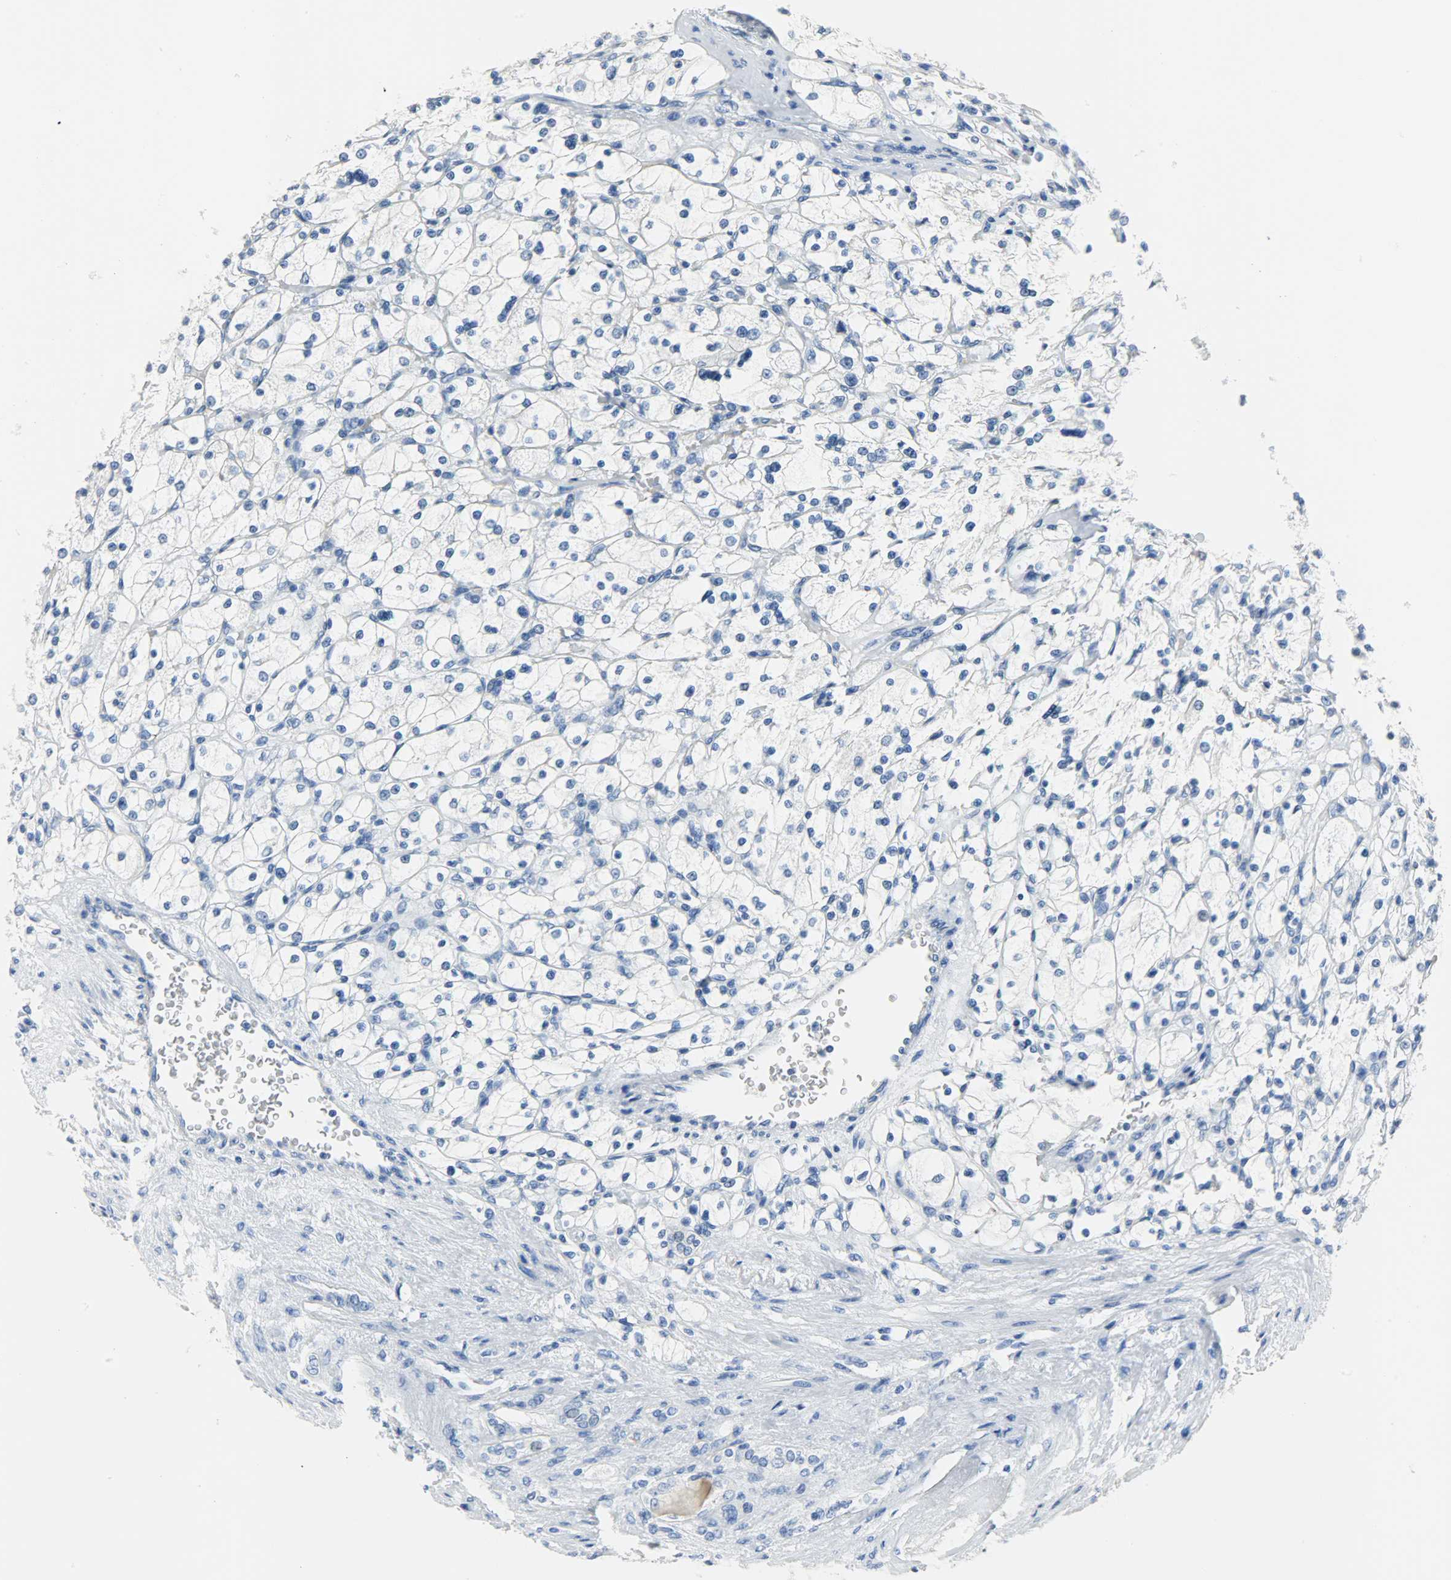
{"staining": {"intensity": "negative", "quantity": "none", "location": "none"}, "tissue": "renal cancer", "cell_type": "Tumor cells", "image_type": "cancer", "snomed": [{"axis": "morphology", "description": "Adenocarcinoma, NOS"}, {"axis": "topography", "description": "Kidney"}], "caption": "Renal adenocarcinoma stained for a protein using IHC demonstrates no staining tumor cells.", "gene": "CA3", "patient": {"sex": "female", "age": 83}}